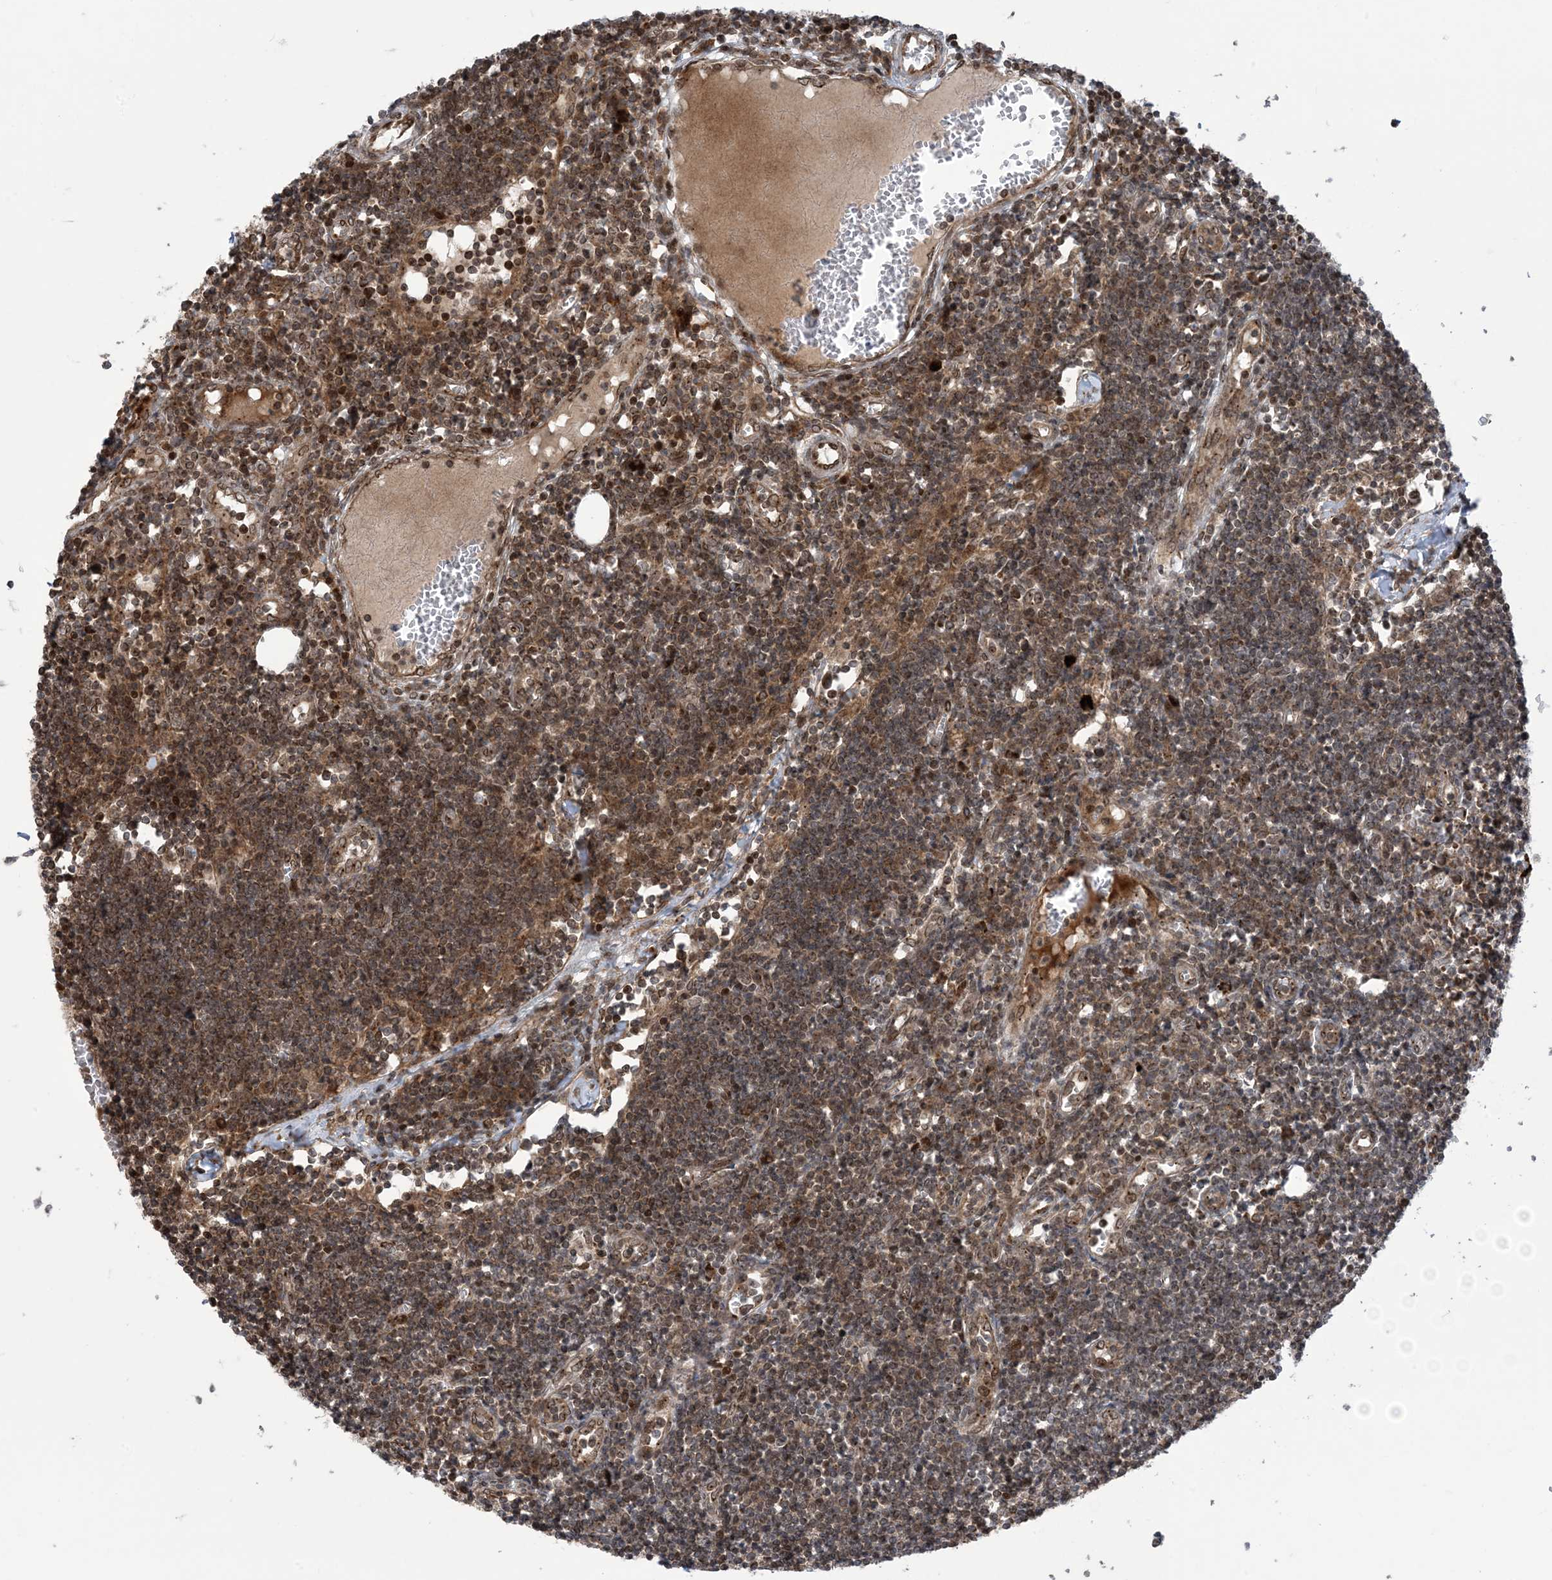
{"staining": {"intensity": "moderate", "quantity": "25%-75%", "location": "cytoplasmic/membranous"}, "tissue": "lymph node", "cell_type": "Germinal center cells", "image_type": "normal", "snomed": [{"axis": "morphology", "description": "Normal tissue, NOS"}, {"axis": "morphology", "description": "Malignant melanoma, Metastatic site"}, {"axis": "topography", "description": "Lymph node"}], "caption": "Protein expression analysis of unremarkable lymph node shows moderate cytoplasmic/membranous staining in approximately 25%-75% of germinal center cells.", "gene": "CASP4", "patient": {"sex": "male", "age": 41}}